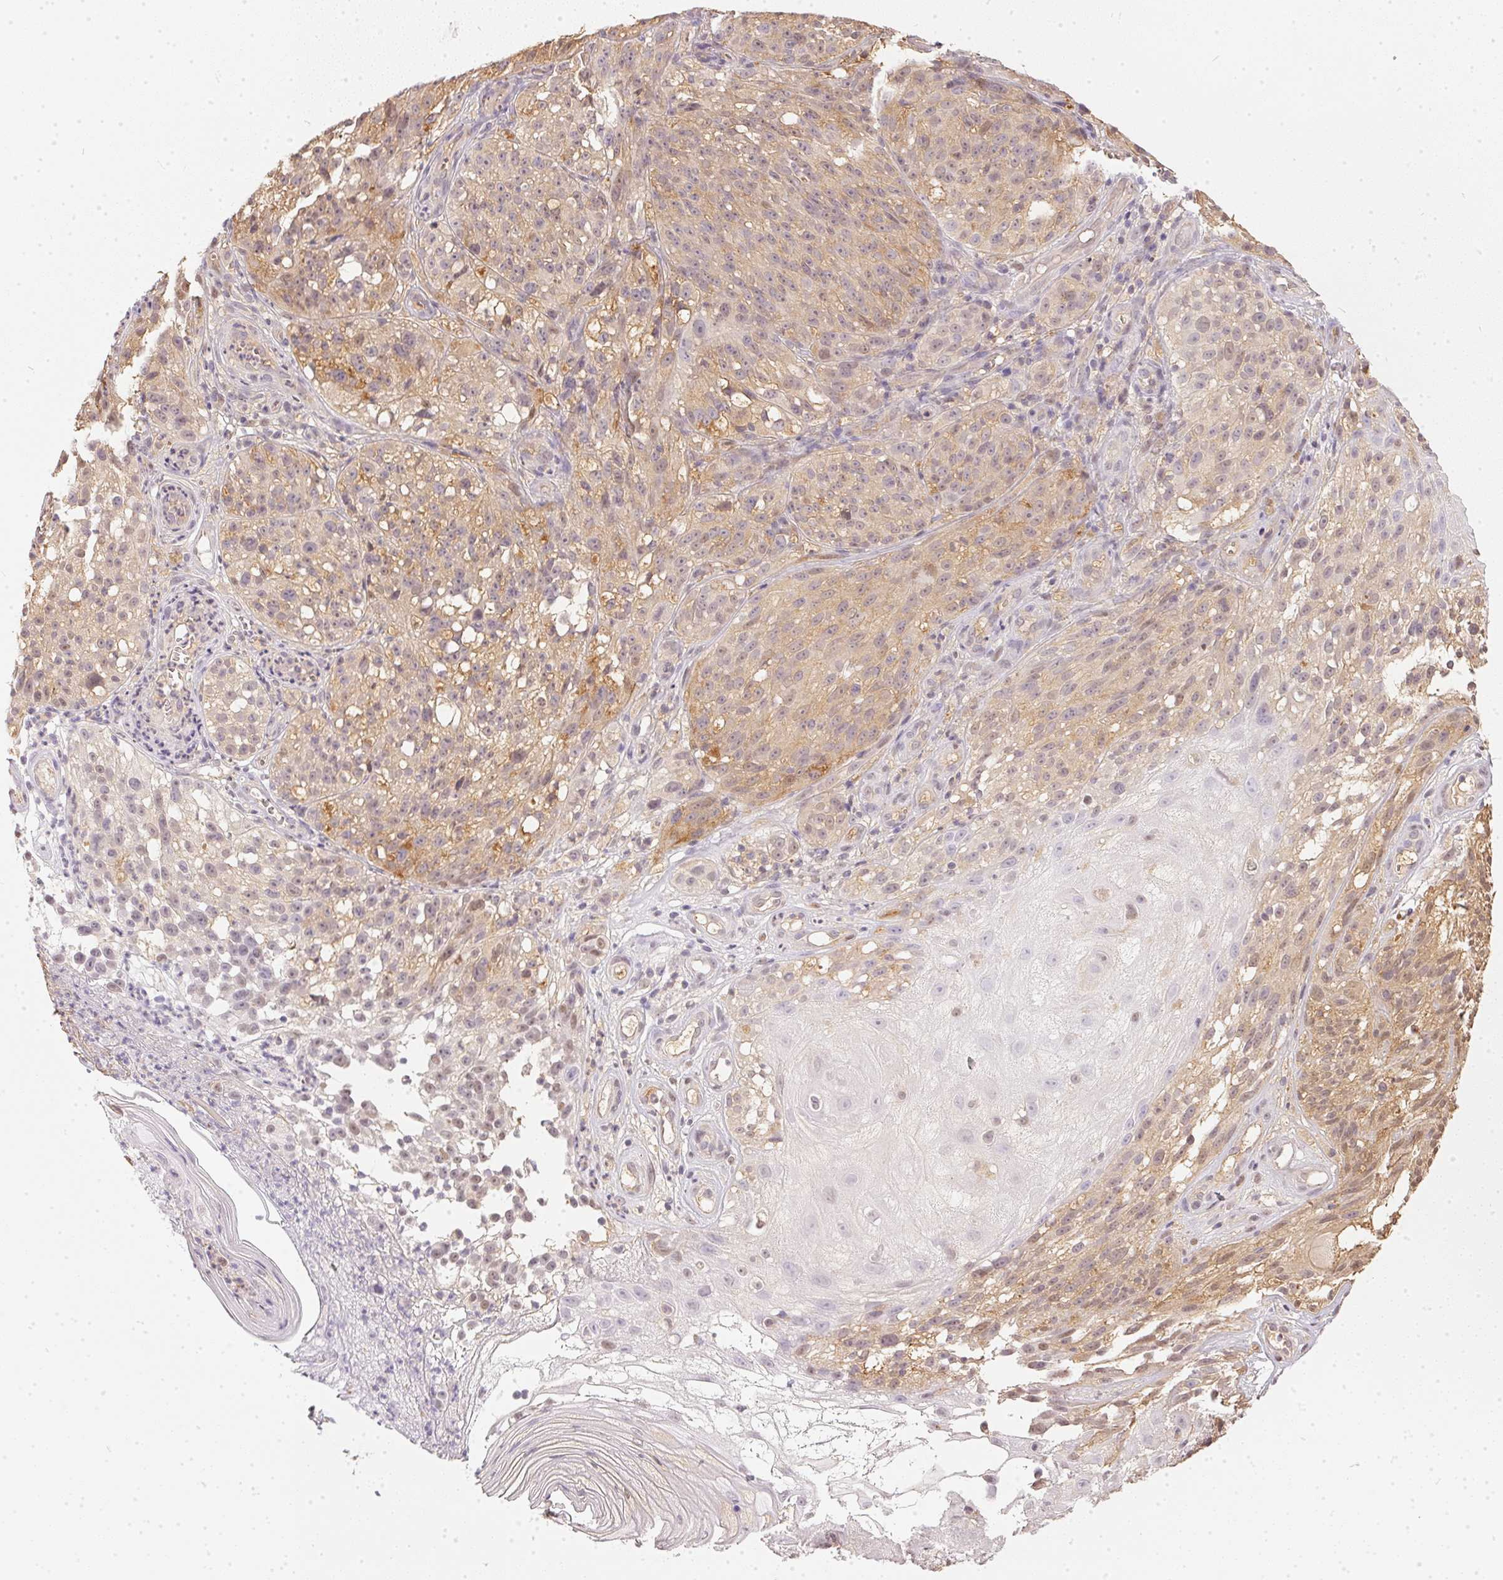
{"staining": {"intensity": "weak", "quantity": ">75%", "location": "cytoplasmic/membranous"}, "tissue": "melanoma", "cell_type": "Tumor cells", "image_type": "cancer", "snomed": [{"axis": "morphology", "description": "Malignant melanoma, NOS"}, {"axis": "topography", "description": "Skin"}], "caption": "The histopathology image exhibits a brown stain indicating the presence of a protein in the cytoplasmic/membranous of tumor cells in malignant melanoma.", "gene": "BLMH", "patient": {"sex": "female", "age": 85}}